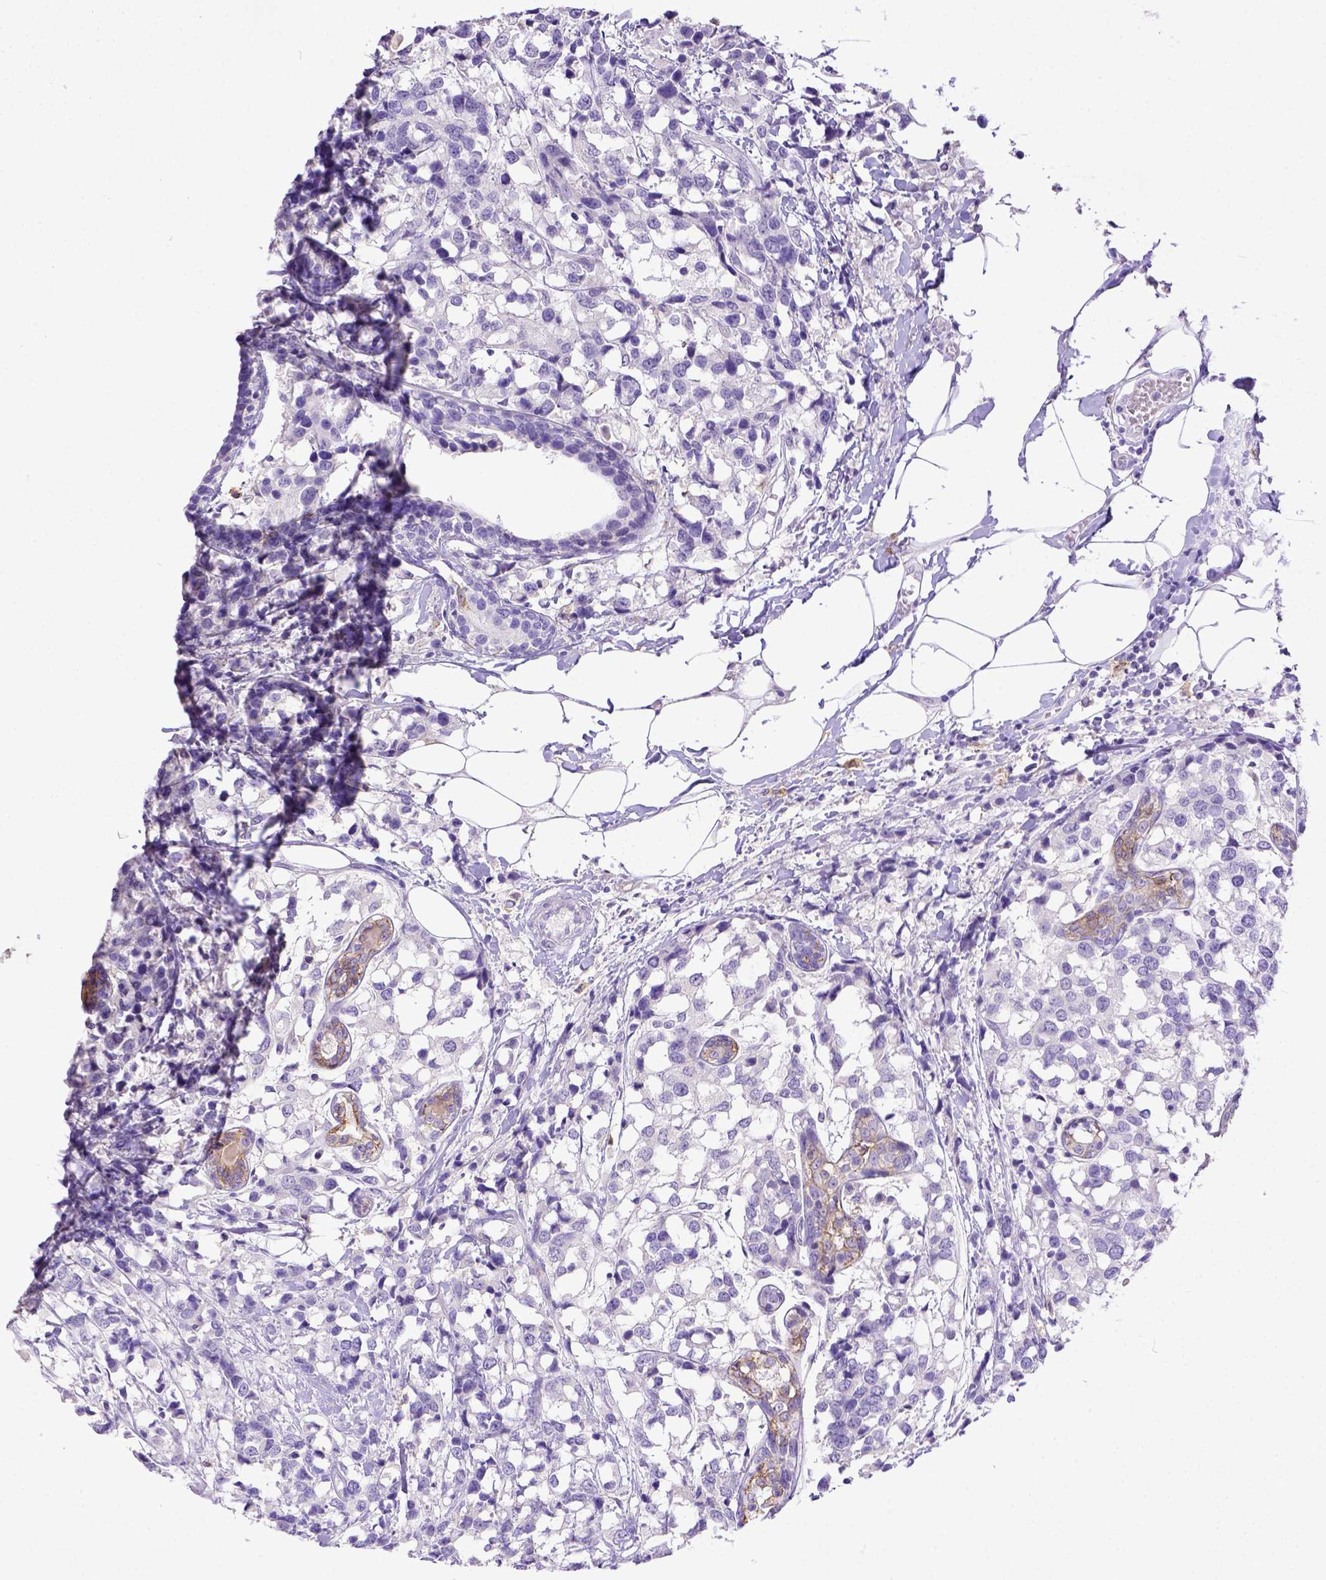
{"staining": {"intensity": "negative", "quantity": "none", "location": "none"}, "tissue": "breast cancer", "cell_type": "Tumor cells", "image_type": "cancer", "snomed": [{"axis": "morphology", "description": "Lobular carcinoma"}, {"axis": "topography", "description": "Breast"}], "caption": "IHC histopathology image of human breast lobular carcinoma stained for a protein (brown), which demonstrates no positivity in tumor cells.", "gene": "KIT", "patient": {"sex": "female", "age": 59}}